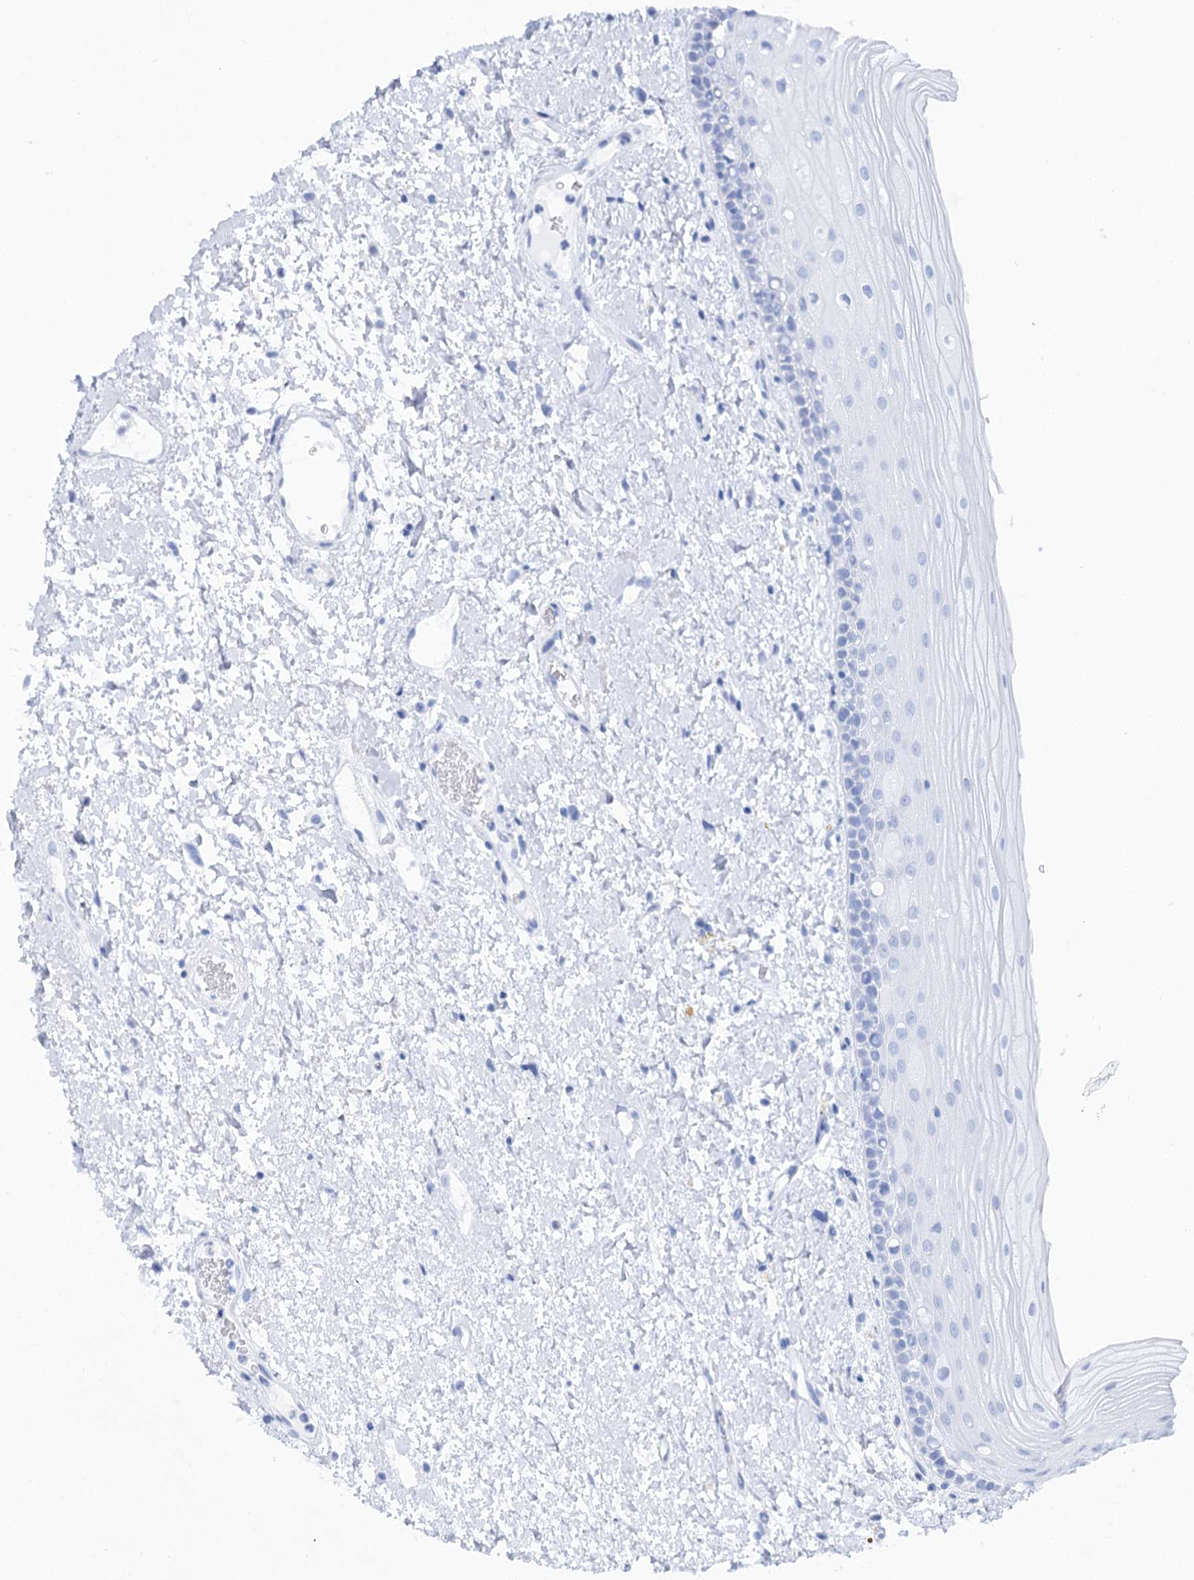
{"staining": {"intensity": "negative", "quantity": "none", "location": "none"}, "tissue": "oral mucosa", "cell_type": "Squamous epithelial cells", "image_type": "normal", "snomed": [{"axis": "morphology", "description": "Normal tissue, NOS"}, {"axis": "topography", "description": "Oral tissue"}], "caption": "IHC histopathology image of unremarkable oral mucosa stained for a protein (brown), which exhibits no staining in squamous epithelial cells. (Brightfield microscopy of DAB immunohistochemistry (IHC) at high magnification).", "gene": "CSN3", "patient": {"sex": "female", "age": 76}}